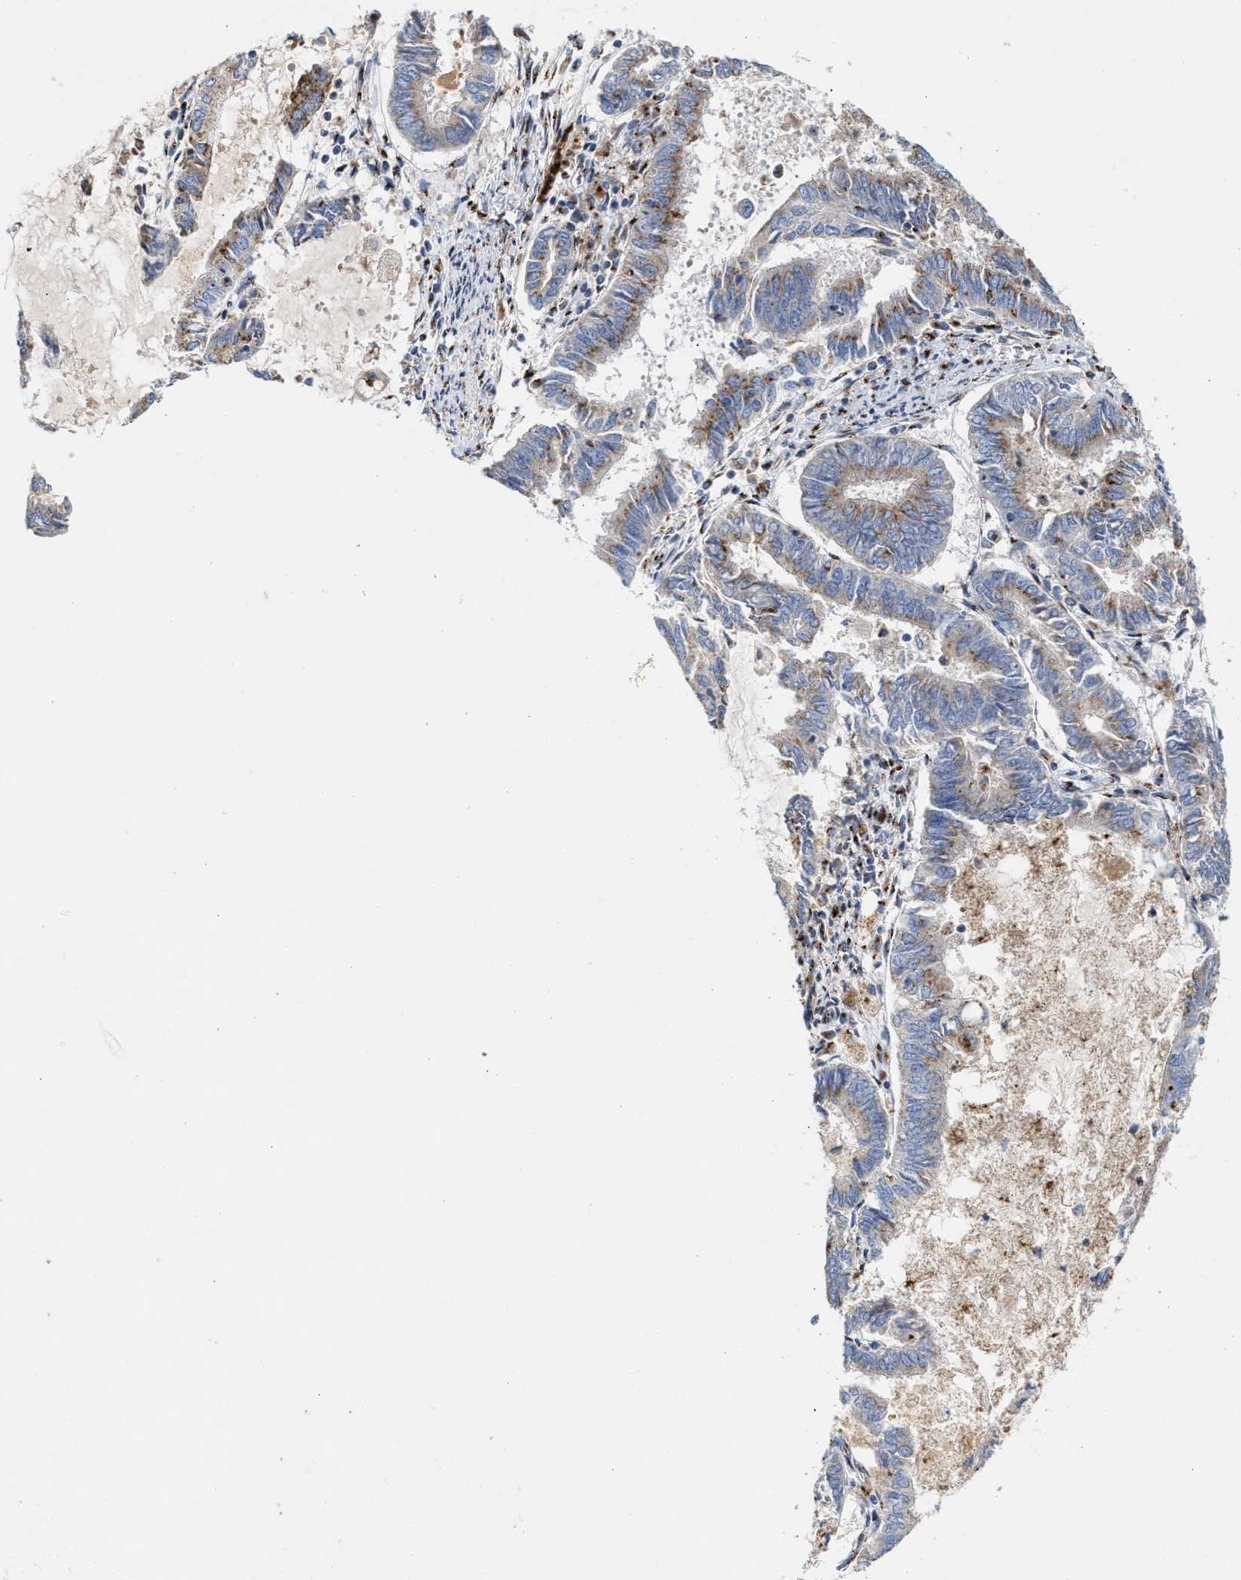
{"staining": {"intensity": "moderate", "quantity": "25%-75%", "location": "cytoplasmic/membranous"}, "tissue": "endometrial cancer", "cell_type": "Tumor cells", "image_type": "cancer", "snomed": [{"axis": "morphology", "description": "Adenocarcinoma, NOS"}, {"axis": "topography", "description": "Endometrium"}], "caption": "This is an image of immunohistochemistry staining of endometrial cancer (adenocarcinoma), which shows moderate expression in the cytoplasmic/membranous of tumor cells.", "gene": "CCL2", "patient": {"sex": "female", "age": 86}}